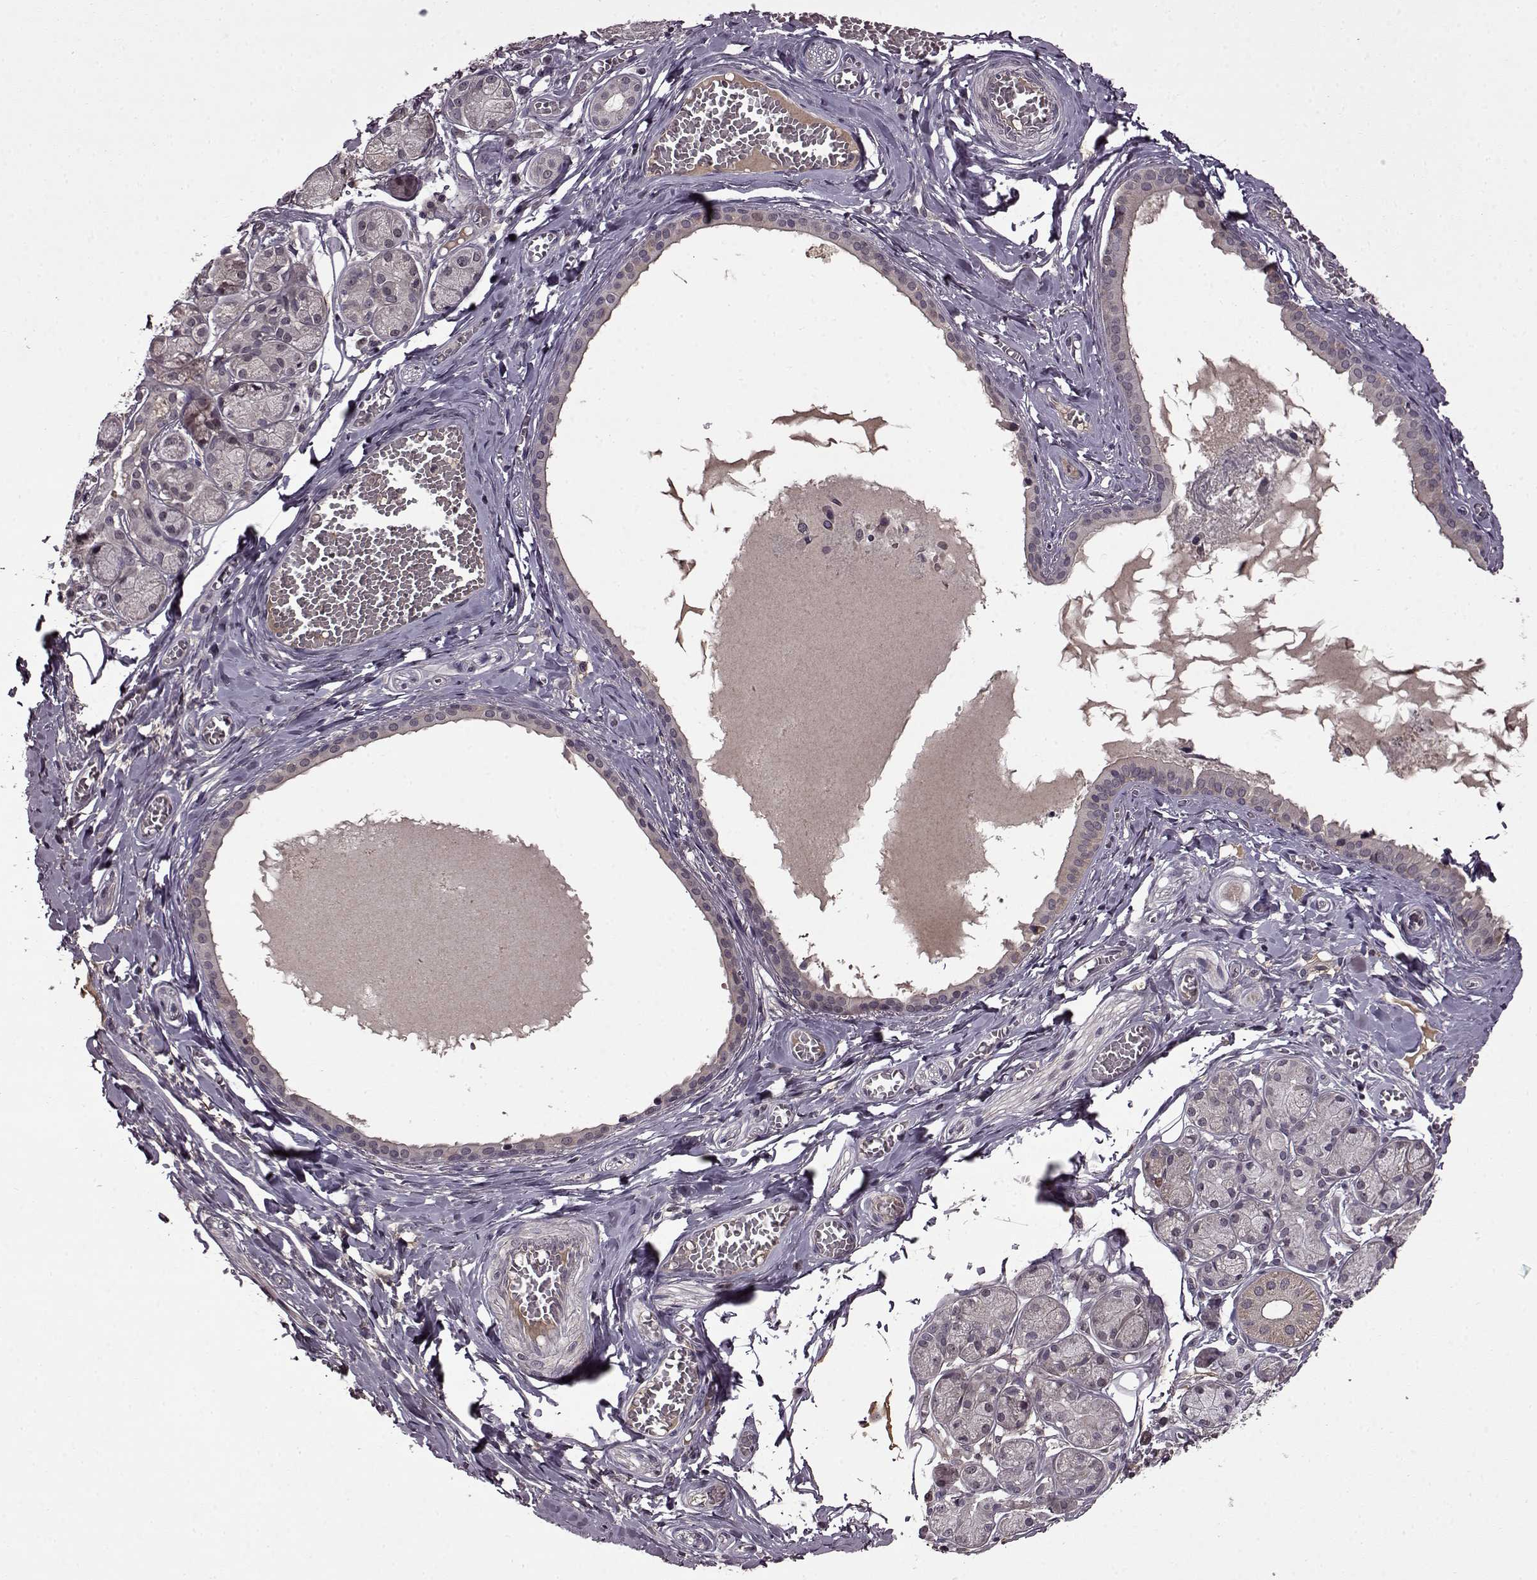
{"staining": {"intensity": "weak", "quantity": "<25%", "location": "cytoplasmic/membranous"}, "tissue": "salivary gland", "cell_type": "Glandular cells", "image_type": "normal", "snomed": [{"axis": "morphology", "description": "Normal tissue, NOS"}, {"axis": "topography", "description": "Salivary gland"}, {"axis": "topography", "description": "Peripheral nerve tissue"}], "caption": "A high-resolution image shows immunohistochemistry staining of normal salivary gland, which demonstrates no significant expression in glandular cells.", "gene": "MAIP1", "patient": {"sex": "male", "age": 71}}